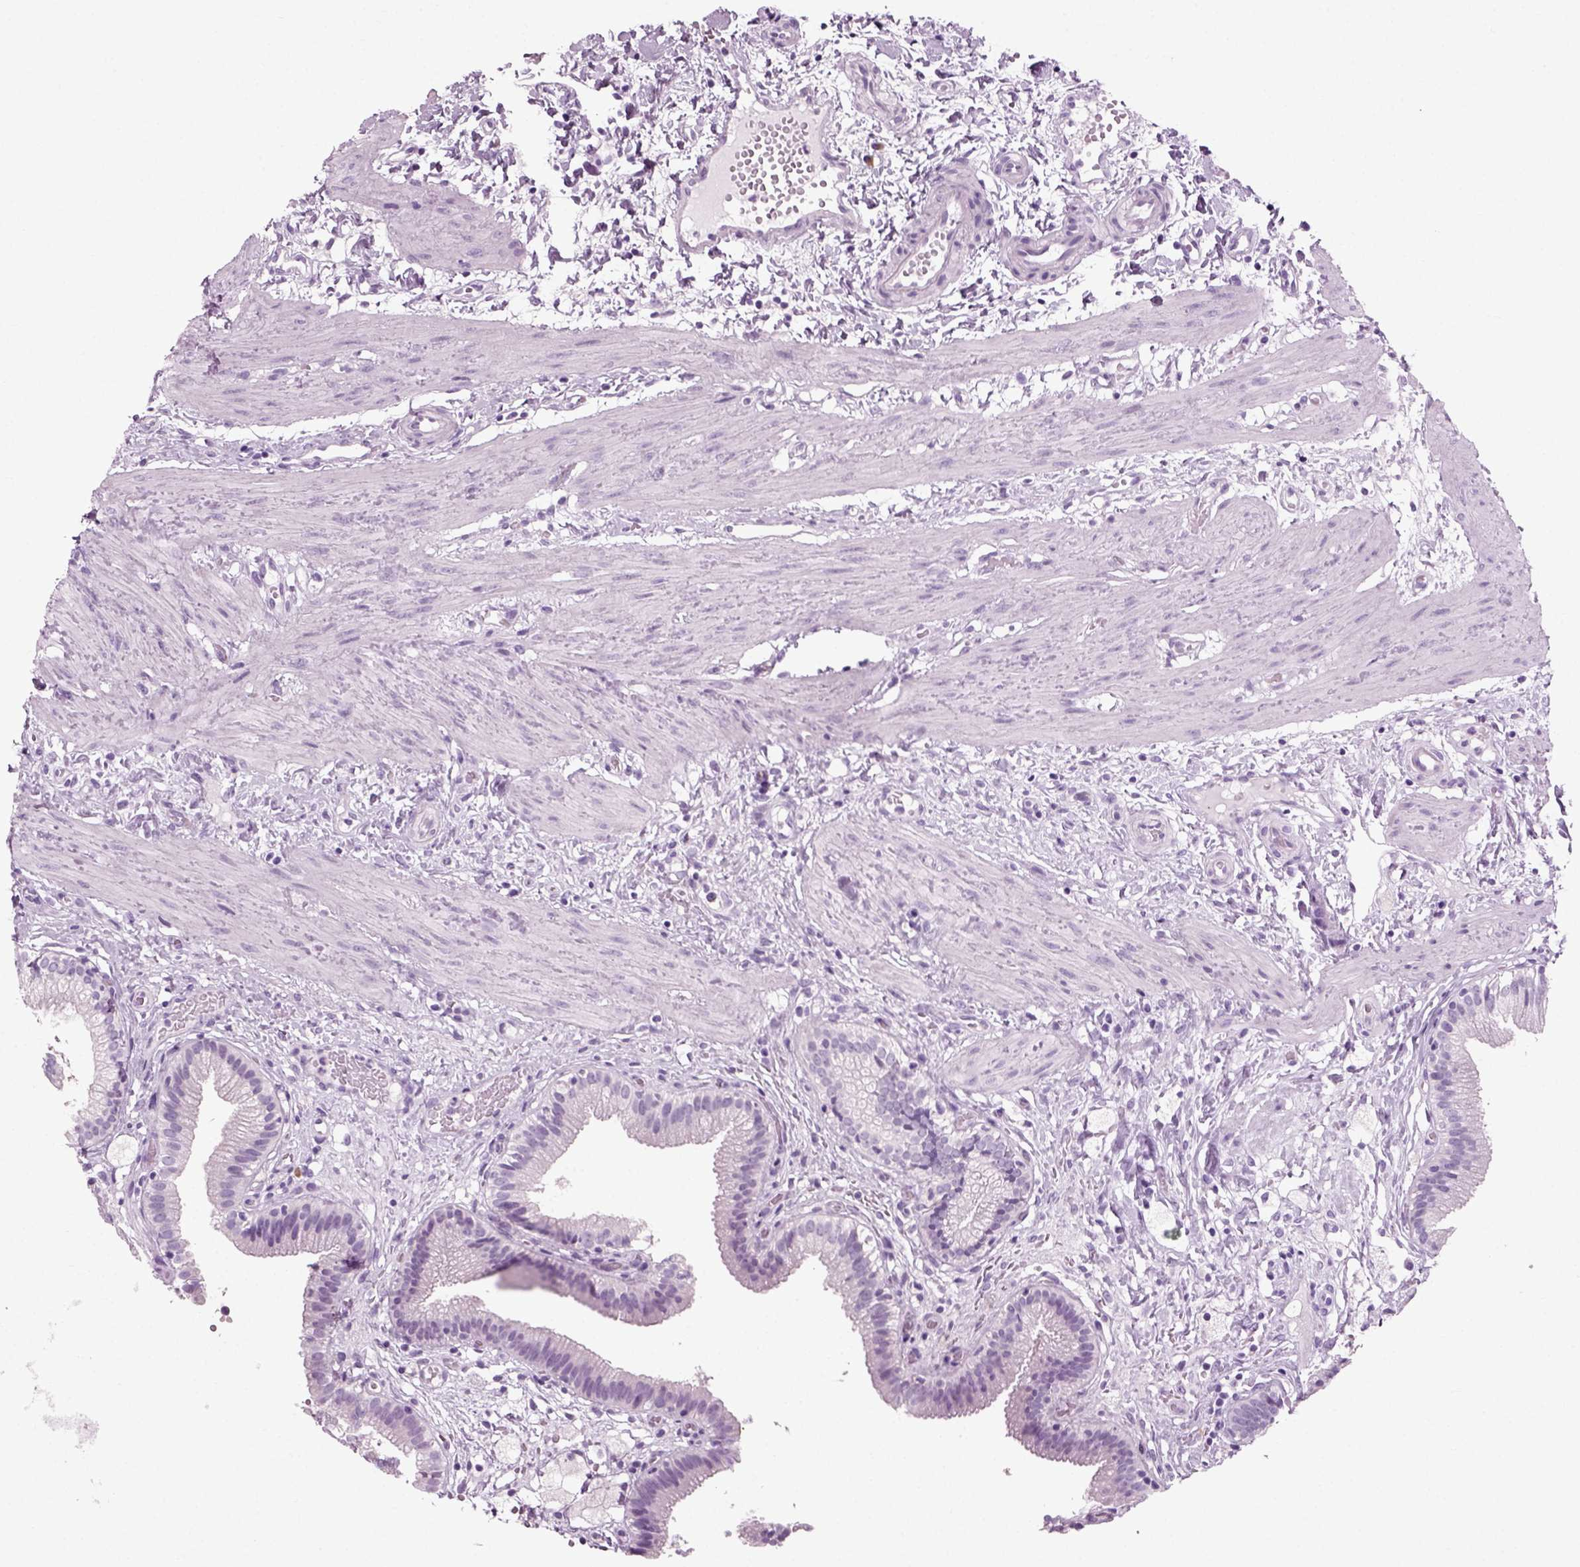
{"staining": {"intensity": "negative", "quantity": "none", "location": "none"}, "tissue": "gallbladder", "cell_type": "Glandular cells", "image_type": "normal", "snomed": [{"axis": "morphology", "description": "Normal tissue, NOS"}, {"axis": "topography", "description": "Gallbladder"}], "caption": "Immunohistochemistry of normal gallbladder exhibits no staining in glandular cells.", "gene": "PRLH", "patient": {"sex": "female", "age": 24}}